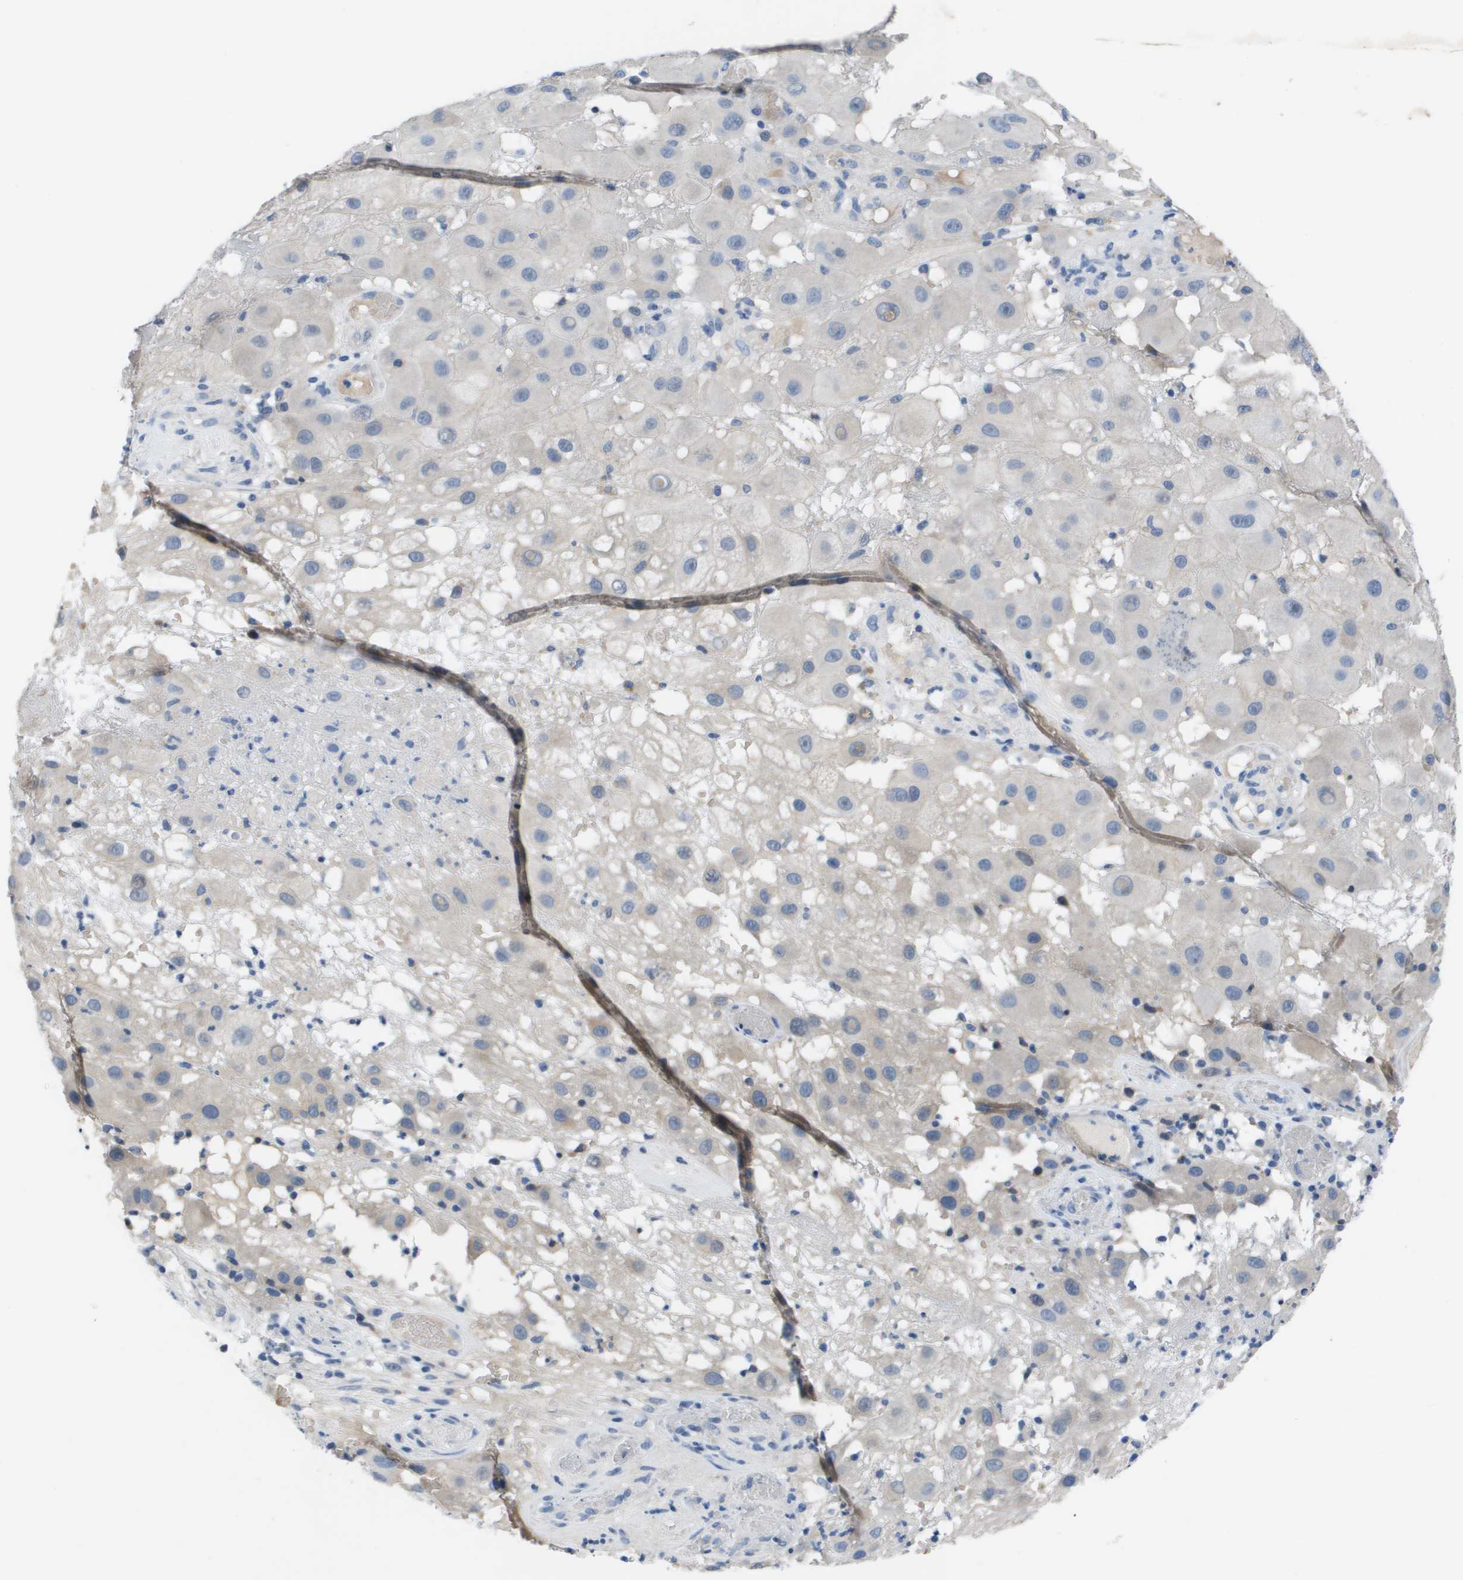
{"staining": {"intensity": "negative", "quantity": "none", "location": "none"}, "tissue": "melanoma", "cell_type": "Tumor cells", "image_type": "cancer", "snomed": [{"axis": "morphology", "description": "Malignant melanoma, NOS"}, {"axis": "topography", "description": "Skin"}], "caption": "Immunohistochemical staining of human malignant melanoma demonstrates no significant positivity in tumor cells.", "gene": "NCS1", "patient": {"sex": "female", "age": 81}}